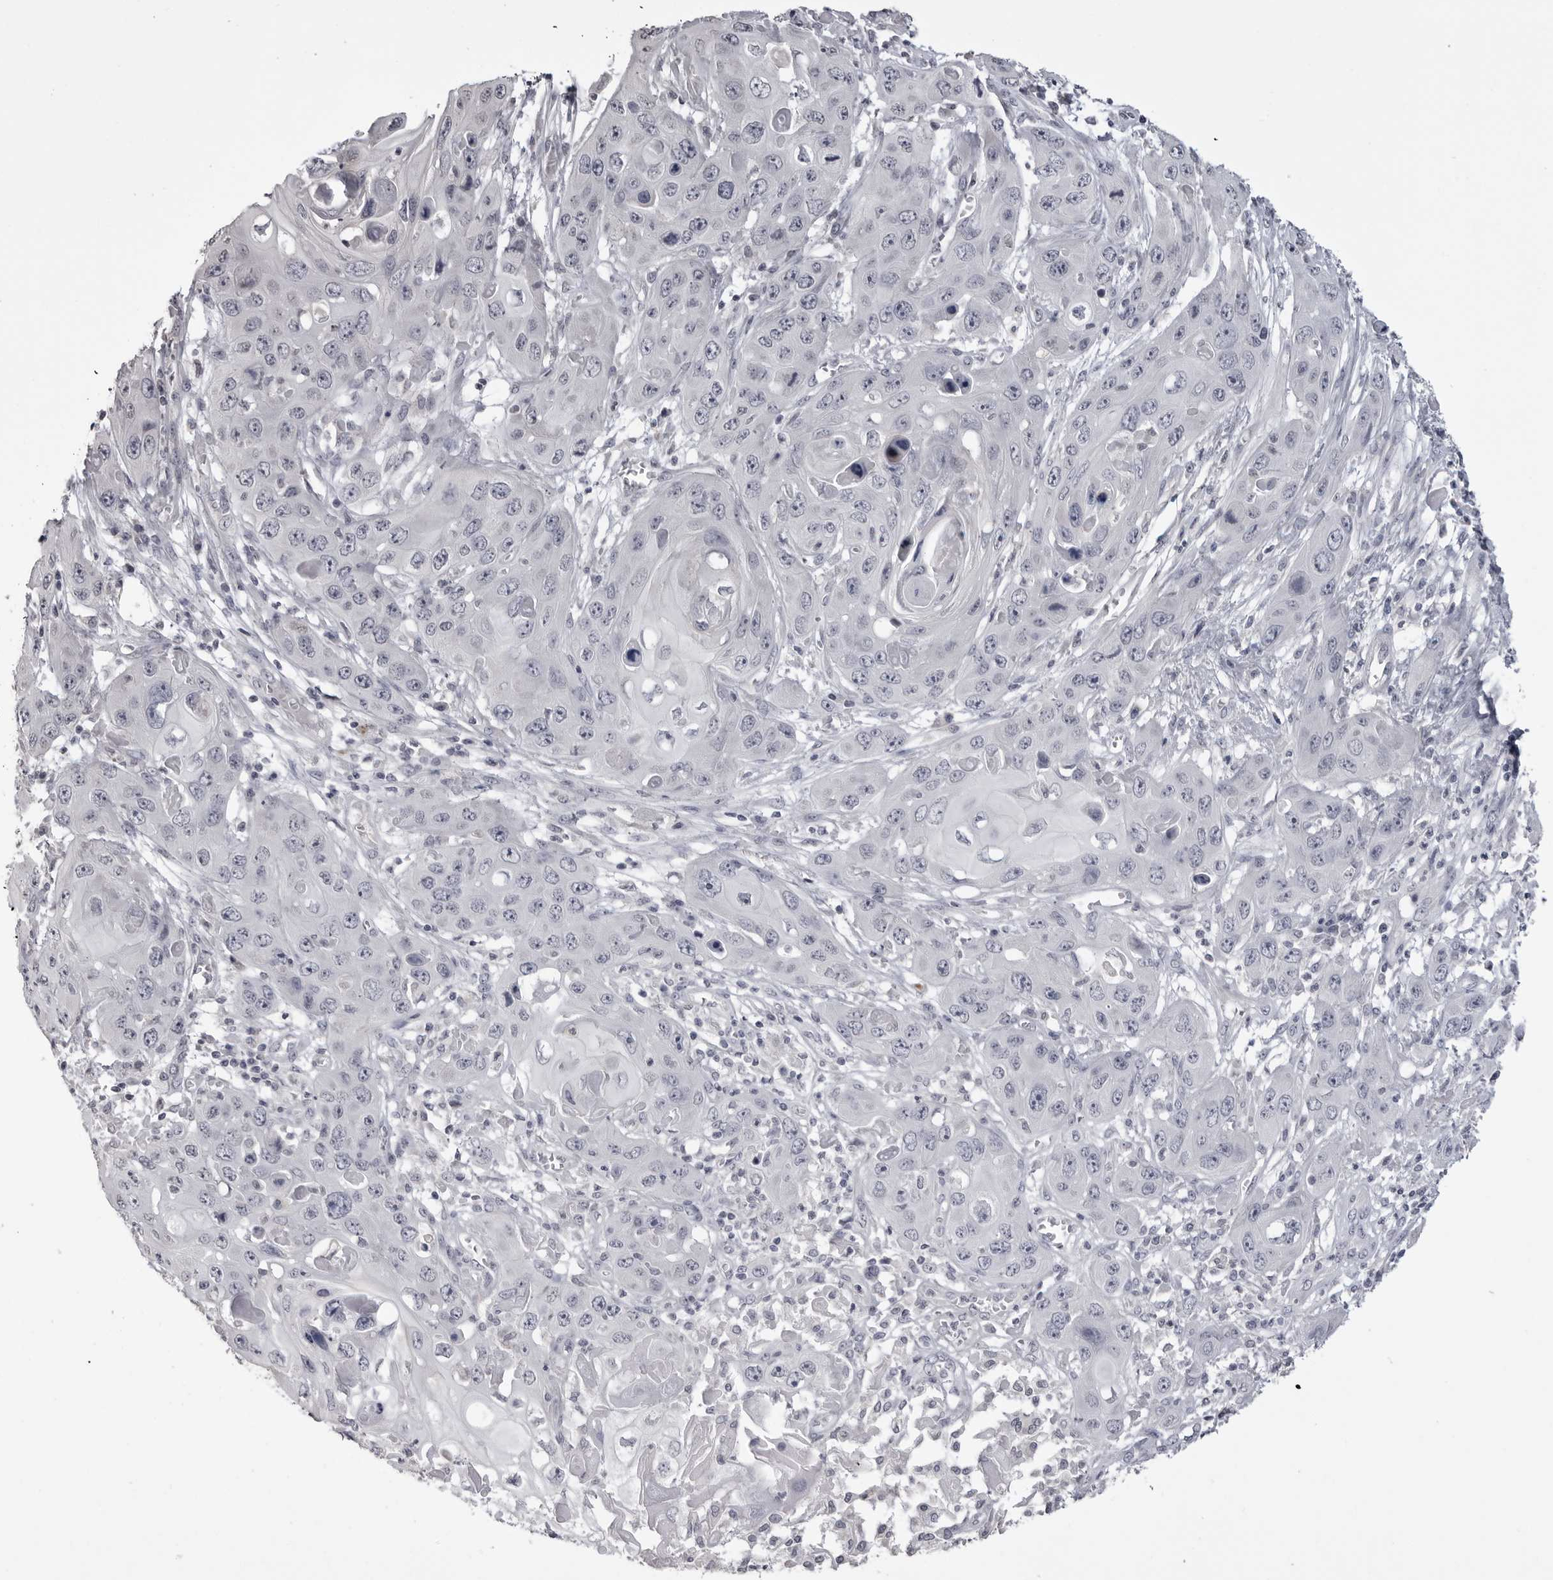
{"staining": {"intensity": "negative", "quantity": "none", "location": "none"}, "tissue": "skin cancer", "cell_type": "Tumor cells", "image_type": "cancer", "snomed": [{"axis": "morphology", "description": "Squamous cell carcinoma, NOS"}, {"axis": "topography", "description": "Skin"}], "caption": "This image is of skin cancer stained with immunohistochemistry (IHC) to label a protein in brown with the nuclei are counter-stained blue. There is no staining in tumor cells.", "gene": "GPN2", "patient": {"sex": "male", "age": 55}}